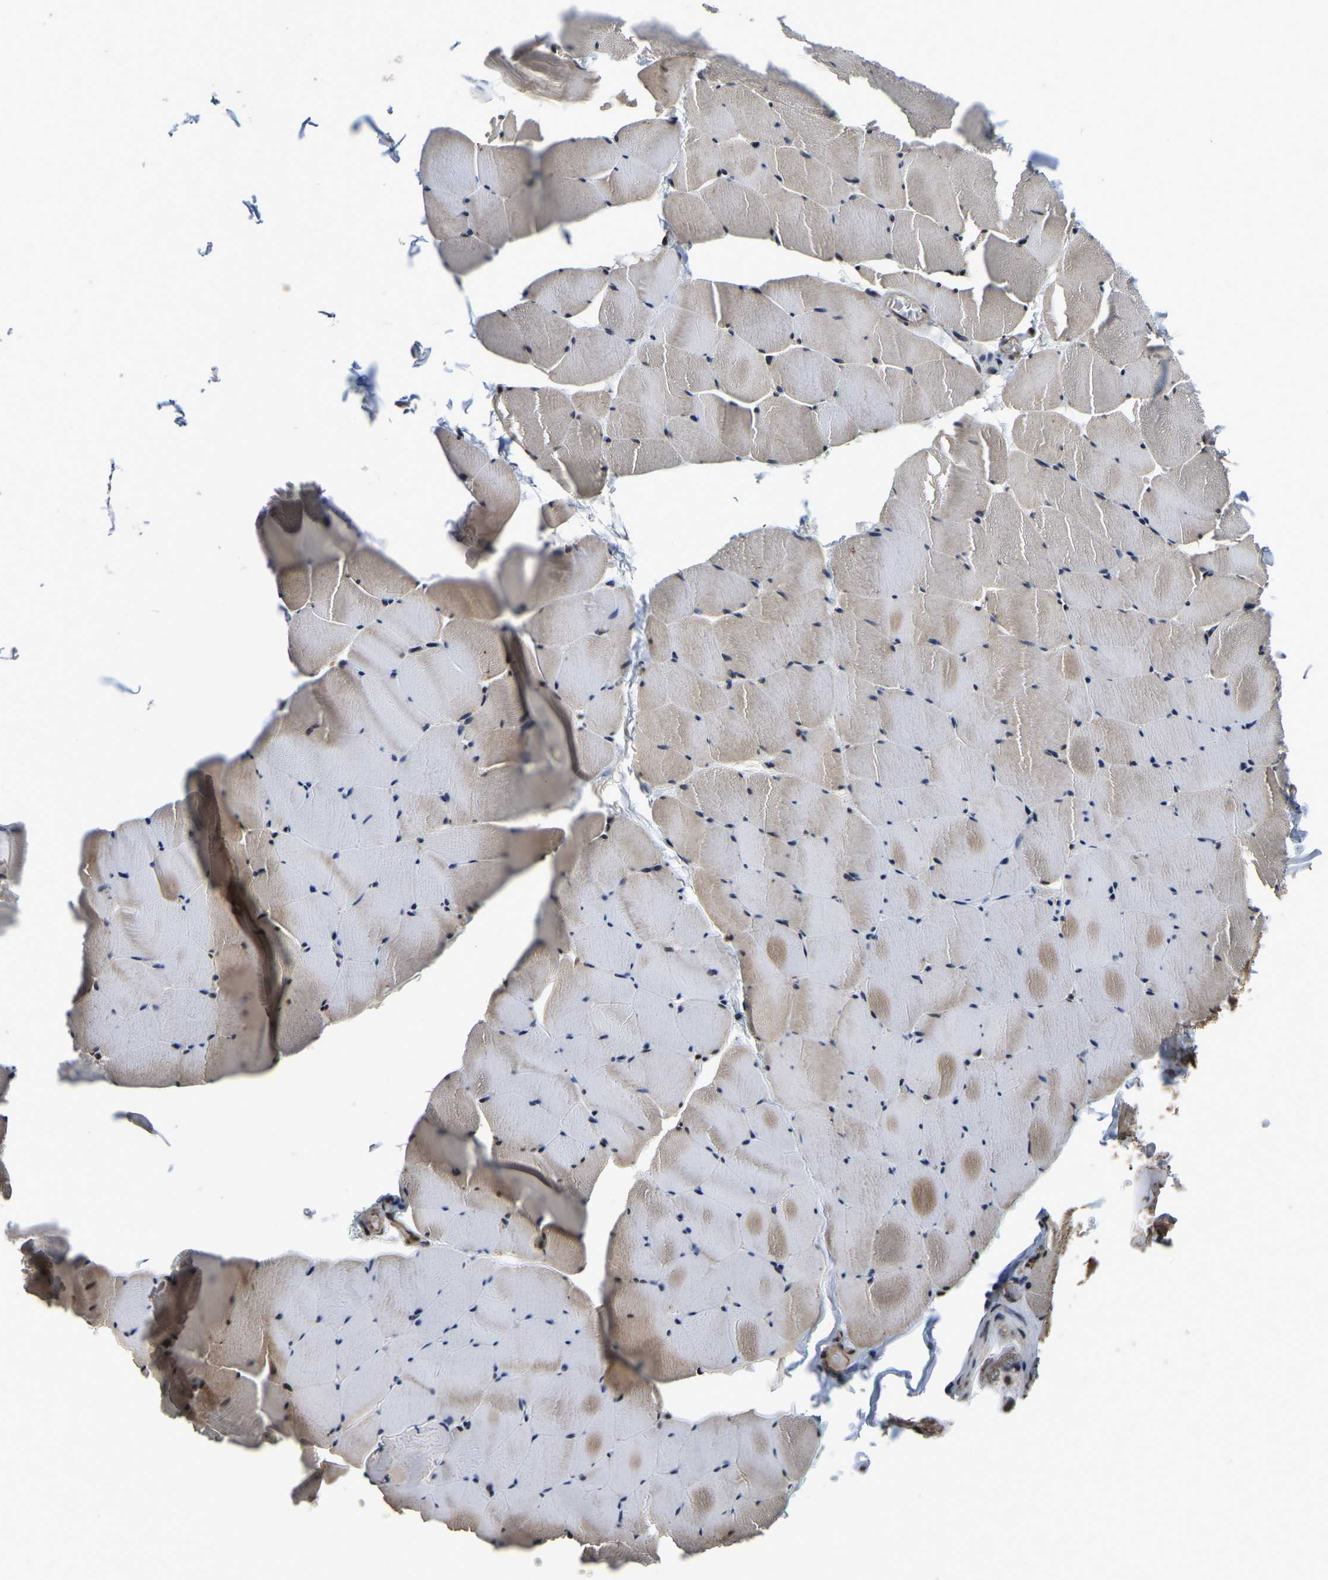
{"staining": {"intensity": "moderate", "quantity": "25%-75%", "location": "cytoplasmic/membranous"}, "tissue": "skeletal muscle", "cell_type": "Myocytes", "image_type": "normal", "snomed": [{"axis": "morphology", "description": "Normal tissue, NOS"}, {"axis": "topography", "description": "Skeletal muscle"}], "caption": "Immunohistochemical staining of benign skeletal muscle exhibits moderate cytoplasmic/membranous protein positivity in approximately 25%-75% of myocytes. (brown staining indicates protein expression, while blue staining denotes nuclei).", "gene": "CIAO1", "patient": {"sex": "male", "age": 62}}